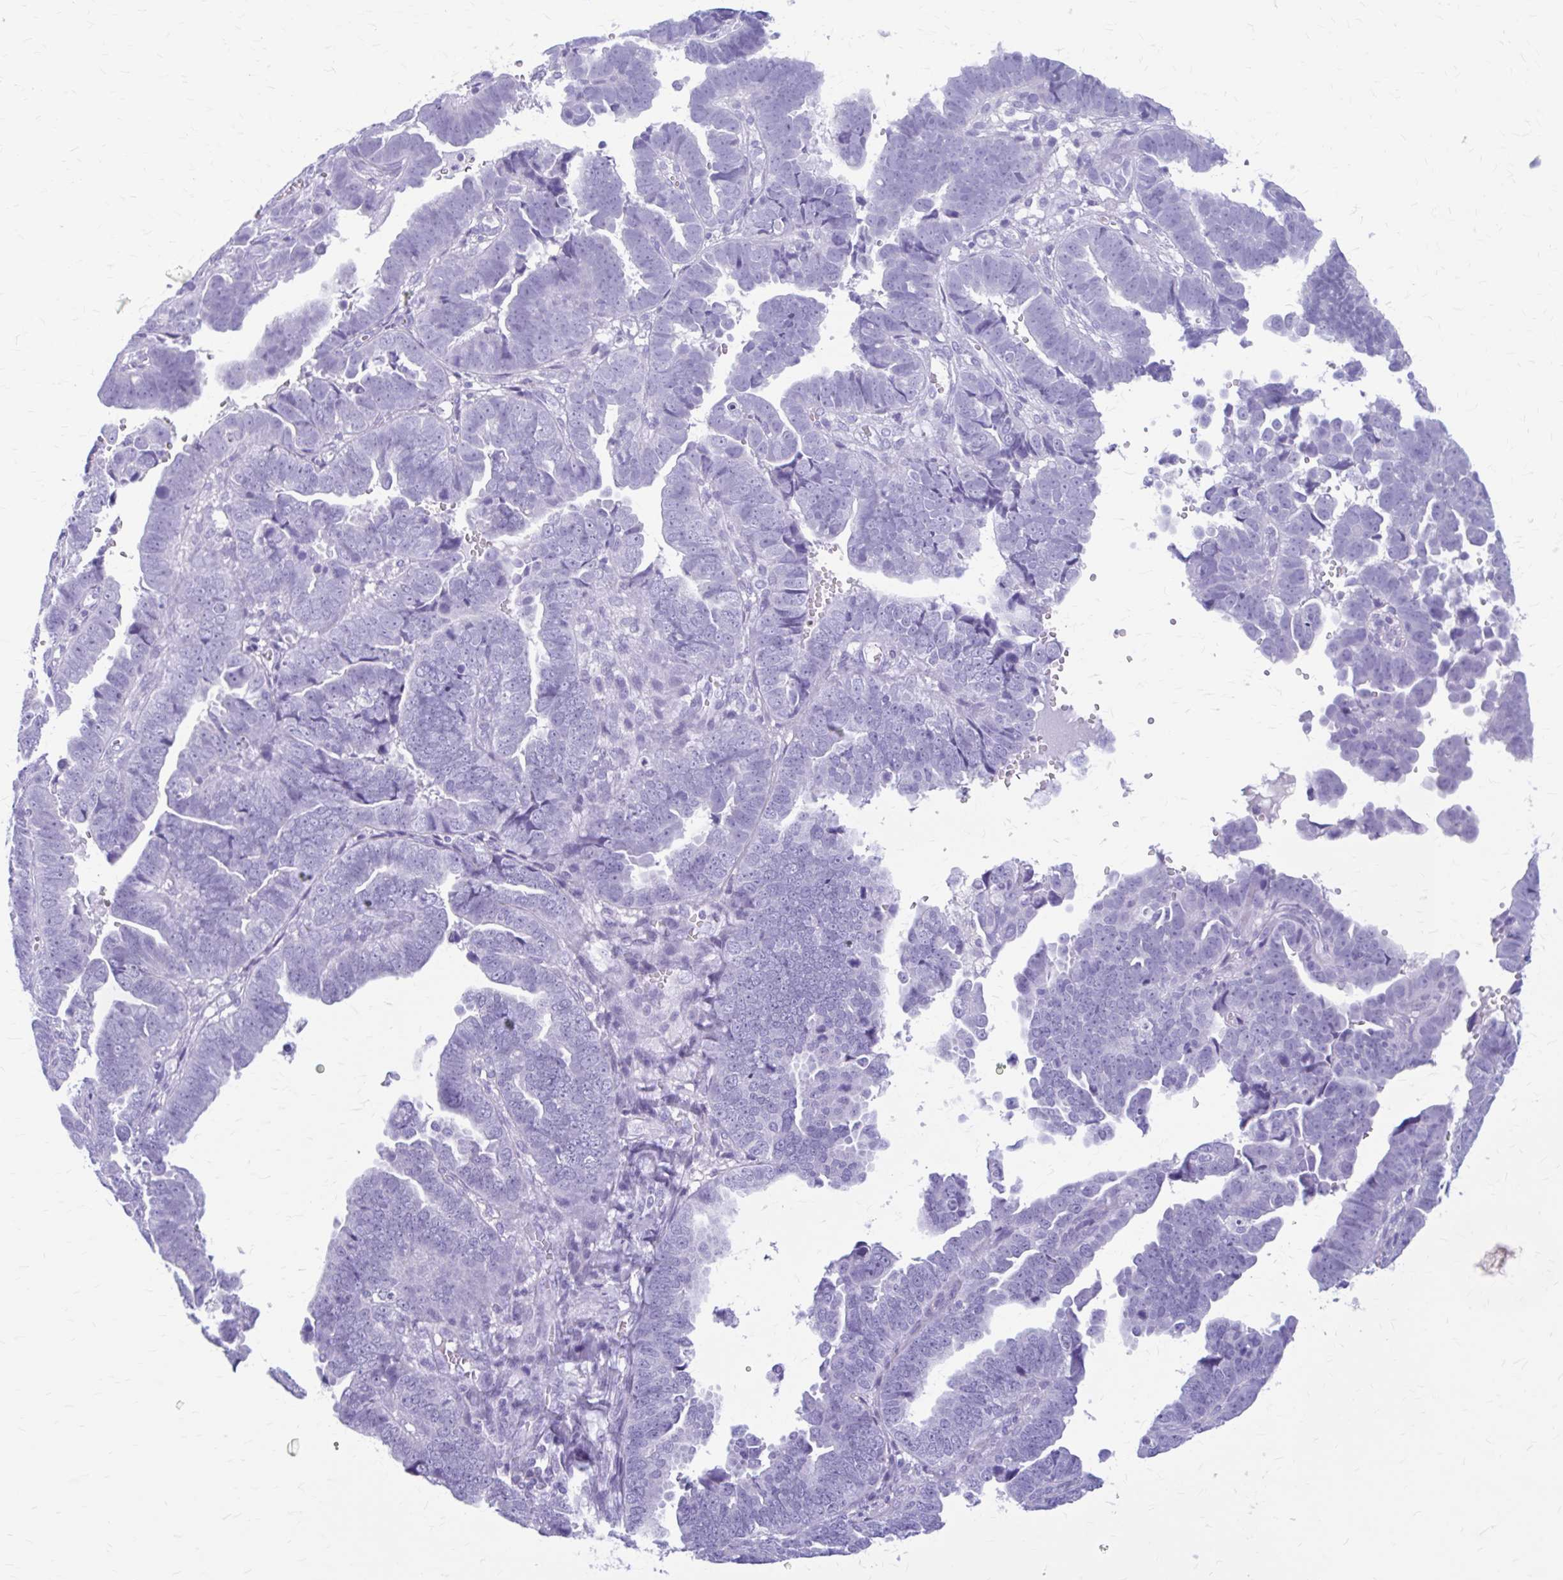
{"staining": {"intensity": "negative", "quantity": "none", "location": "none"}, "tissue": "endometrial cancer", "cell_type": "Tumor cells", "image_type": "cancer", "snomed": [{"axis": "morphology", "description": "Adenocarcinoma, NOS"}, {"axis": "topography", "description": "Endometrium"}], "caption": "Micrograph shows no significant protein expression in tumor cells of endometrial adenocarcinoma.", "gene": "KLHDC7A", "patient": {"sex": "female", "age": 75}}